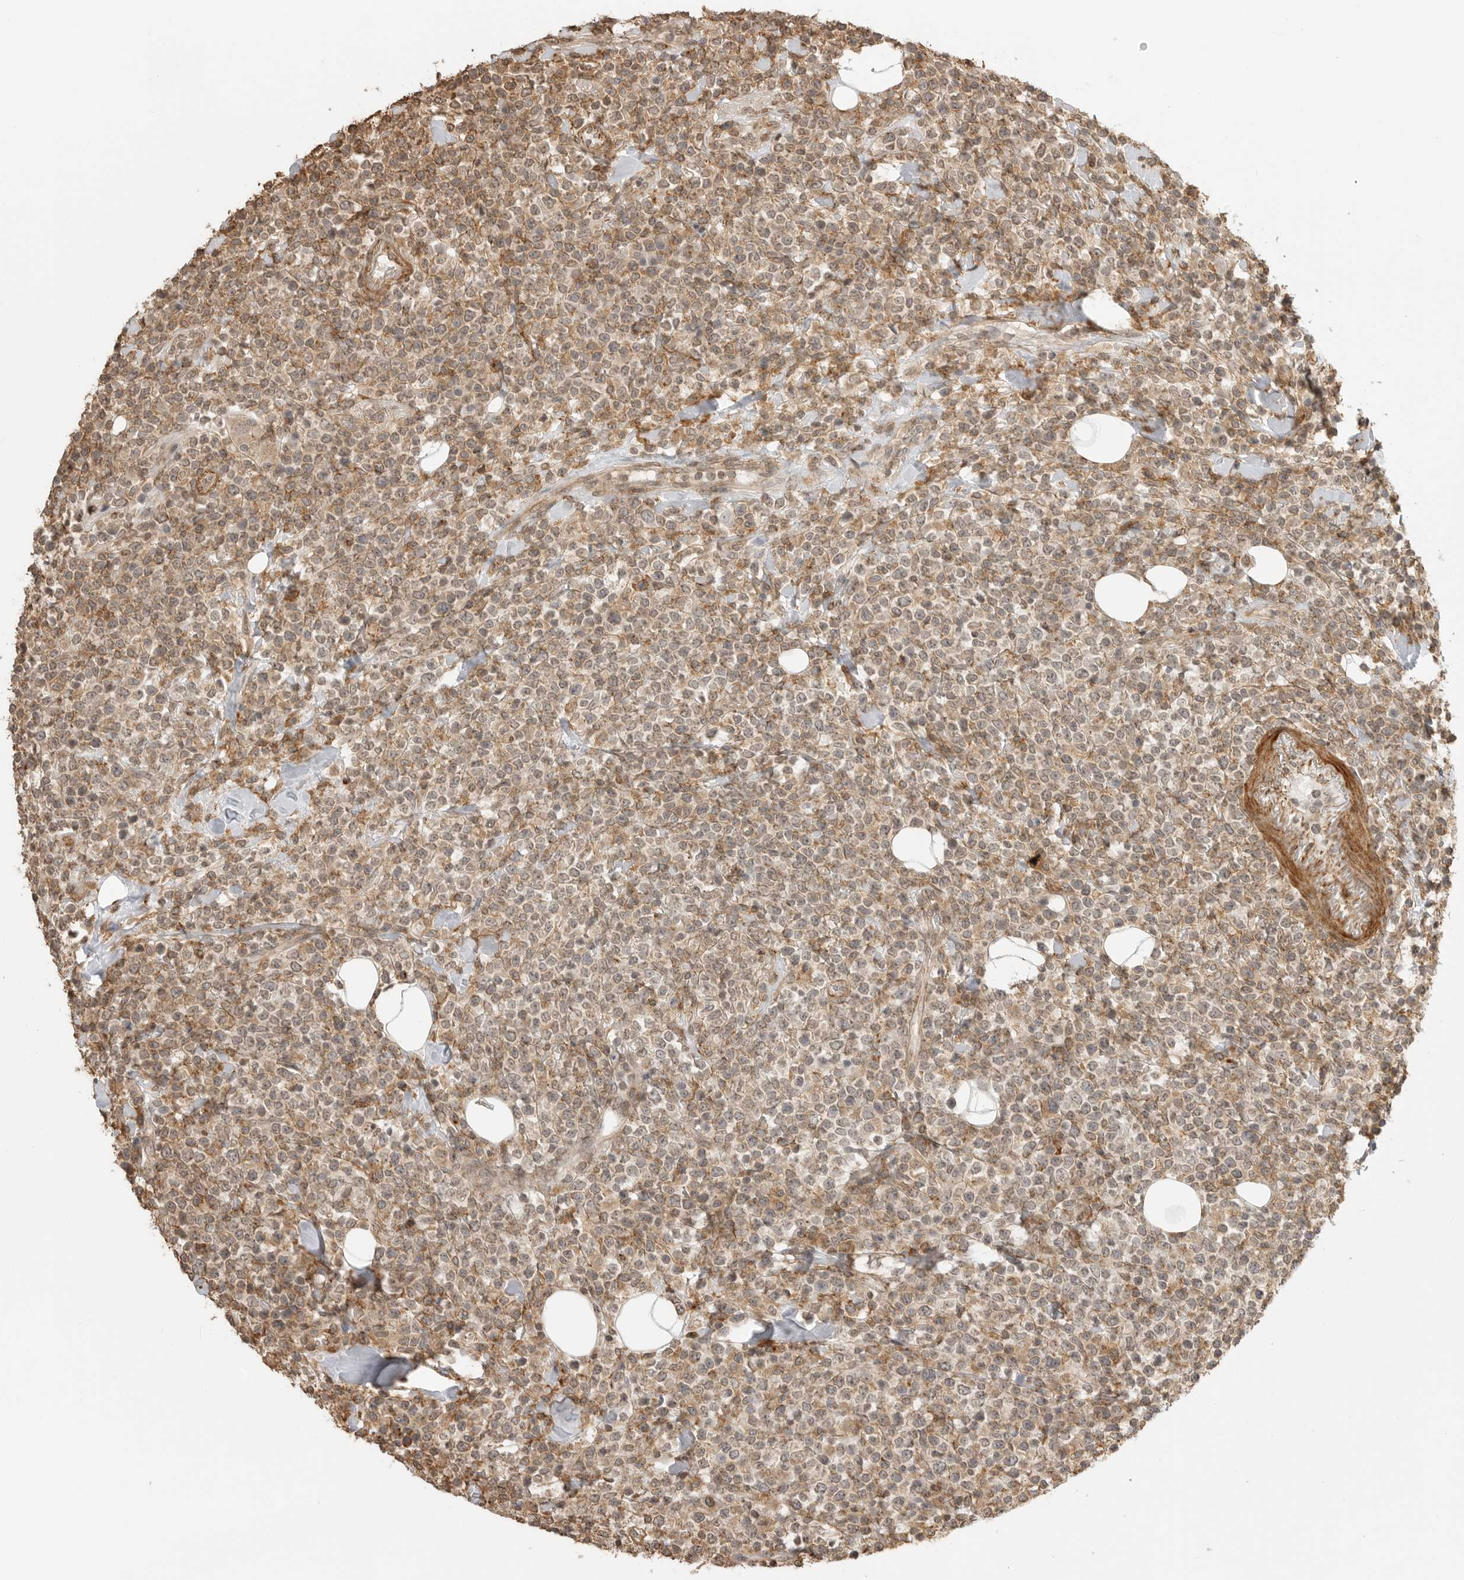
{"staining": {"intensity": "weak", "quantity": ">75%", "location": "cytoplasmic/membranous"}, "tissue": "lymphoma", "cell_type": "Tumor cells", "image_type": "cancer", "snomed": [{"axis": "morphology", "description": "Malignant lymphoma, non-Hodgkin's type, High grade"}, {"axis": "topography", "description": "Colon"}], "caption": "Weak cytoplasmic/membranous staining is present in approximately >75% of tumor cells in lymphoma. Immunohistochemistry stains the protein of interest in brown and the nuclei are stained blue.", "gene": "GPC2", "patient": {"sex": "female", "age": 53}}